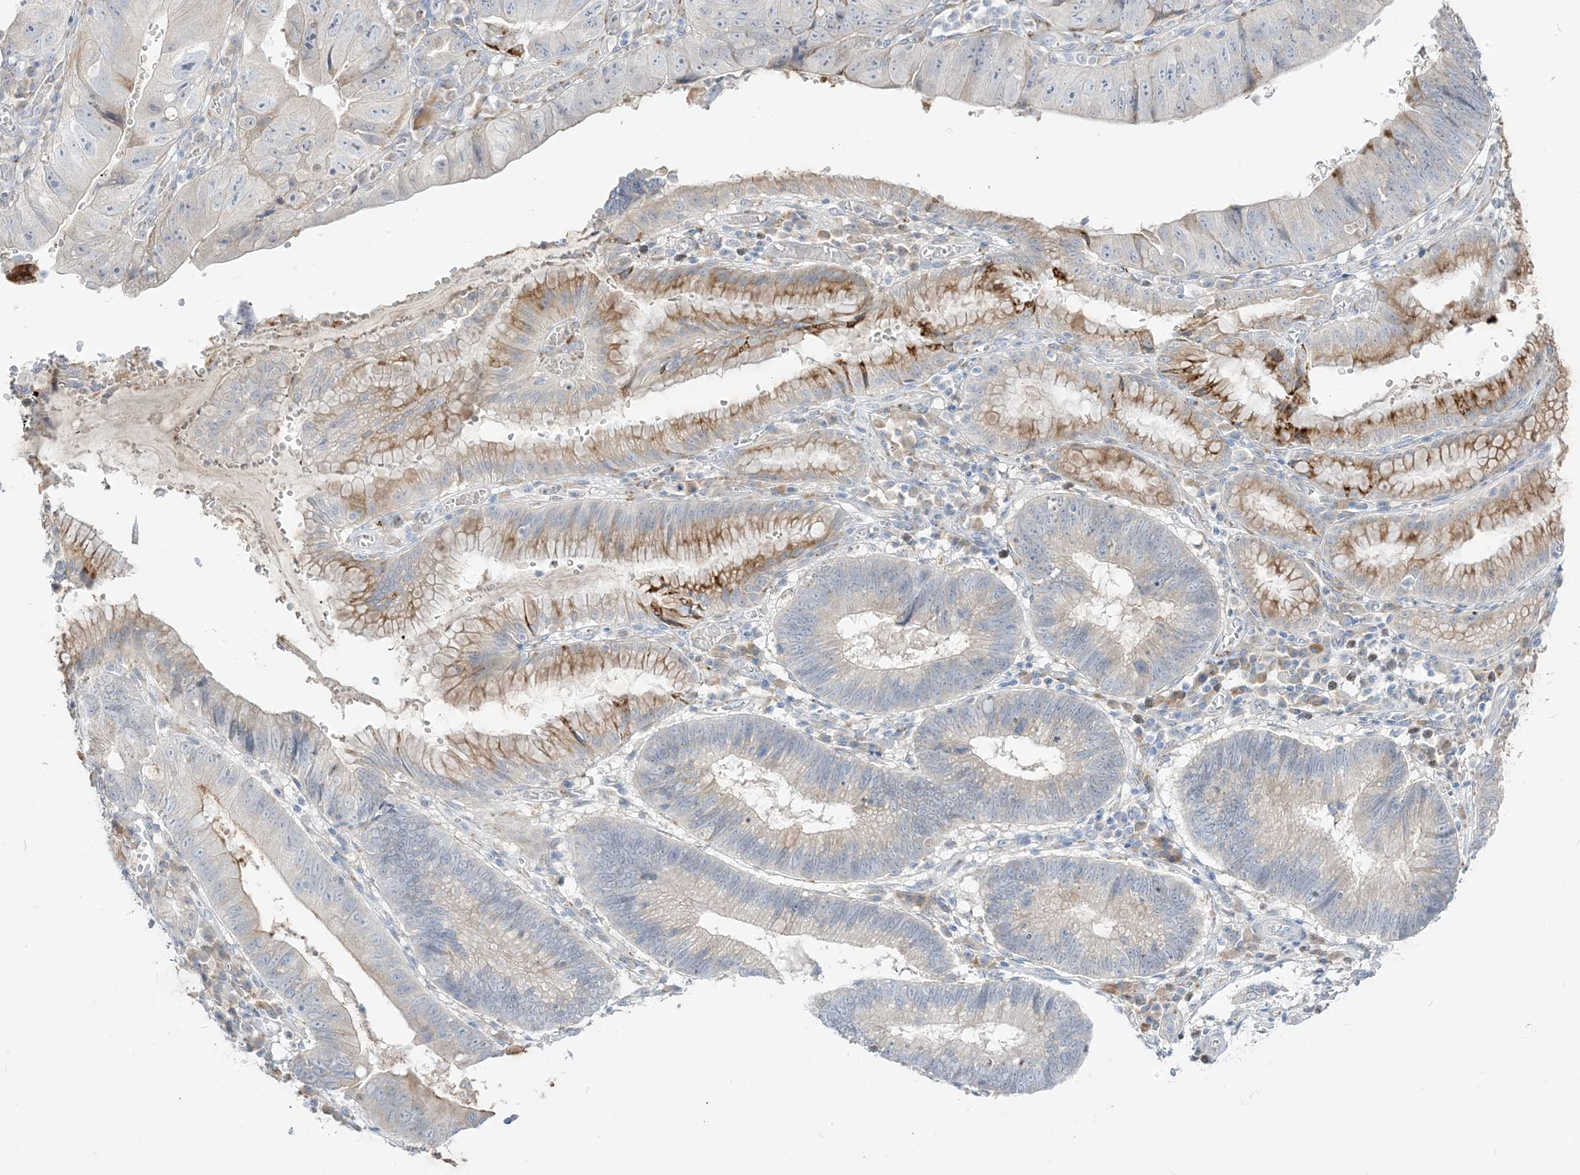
{"staining": {"intensity": "negative", "quantity": "none", "location": "none"}, "tissue": "stomach cancer", "cell_type": "Tumor cells", "image_type": "cancer", "snomed": [{"axis": "morphology", "description": "Adenocarcinoma, NOS"}, {"axis": "topography", "description": "Stomach"}], "caption": "Immunohistochemistry histopathology image of neoplastic tissue: human stomach cancer (adenocarcinoma) stained with DAB exhibits no significant protein expression in tumor cells. The staining was performed using DAB (3,3'-diaminobenzidine) to visualize the protein expression in brown, while the nuclei were stained in blue with hematoxylin (Magnification: 20x).", "gene": "LOXL3", "patient": {"sex": "male", "age": 59}}